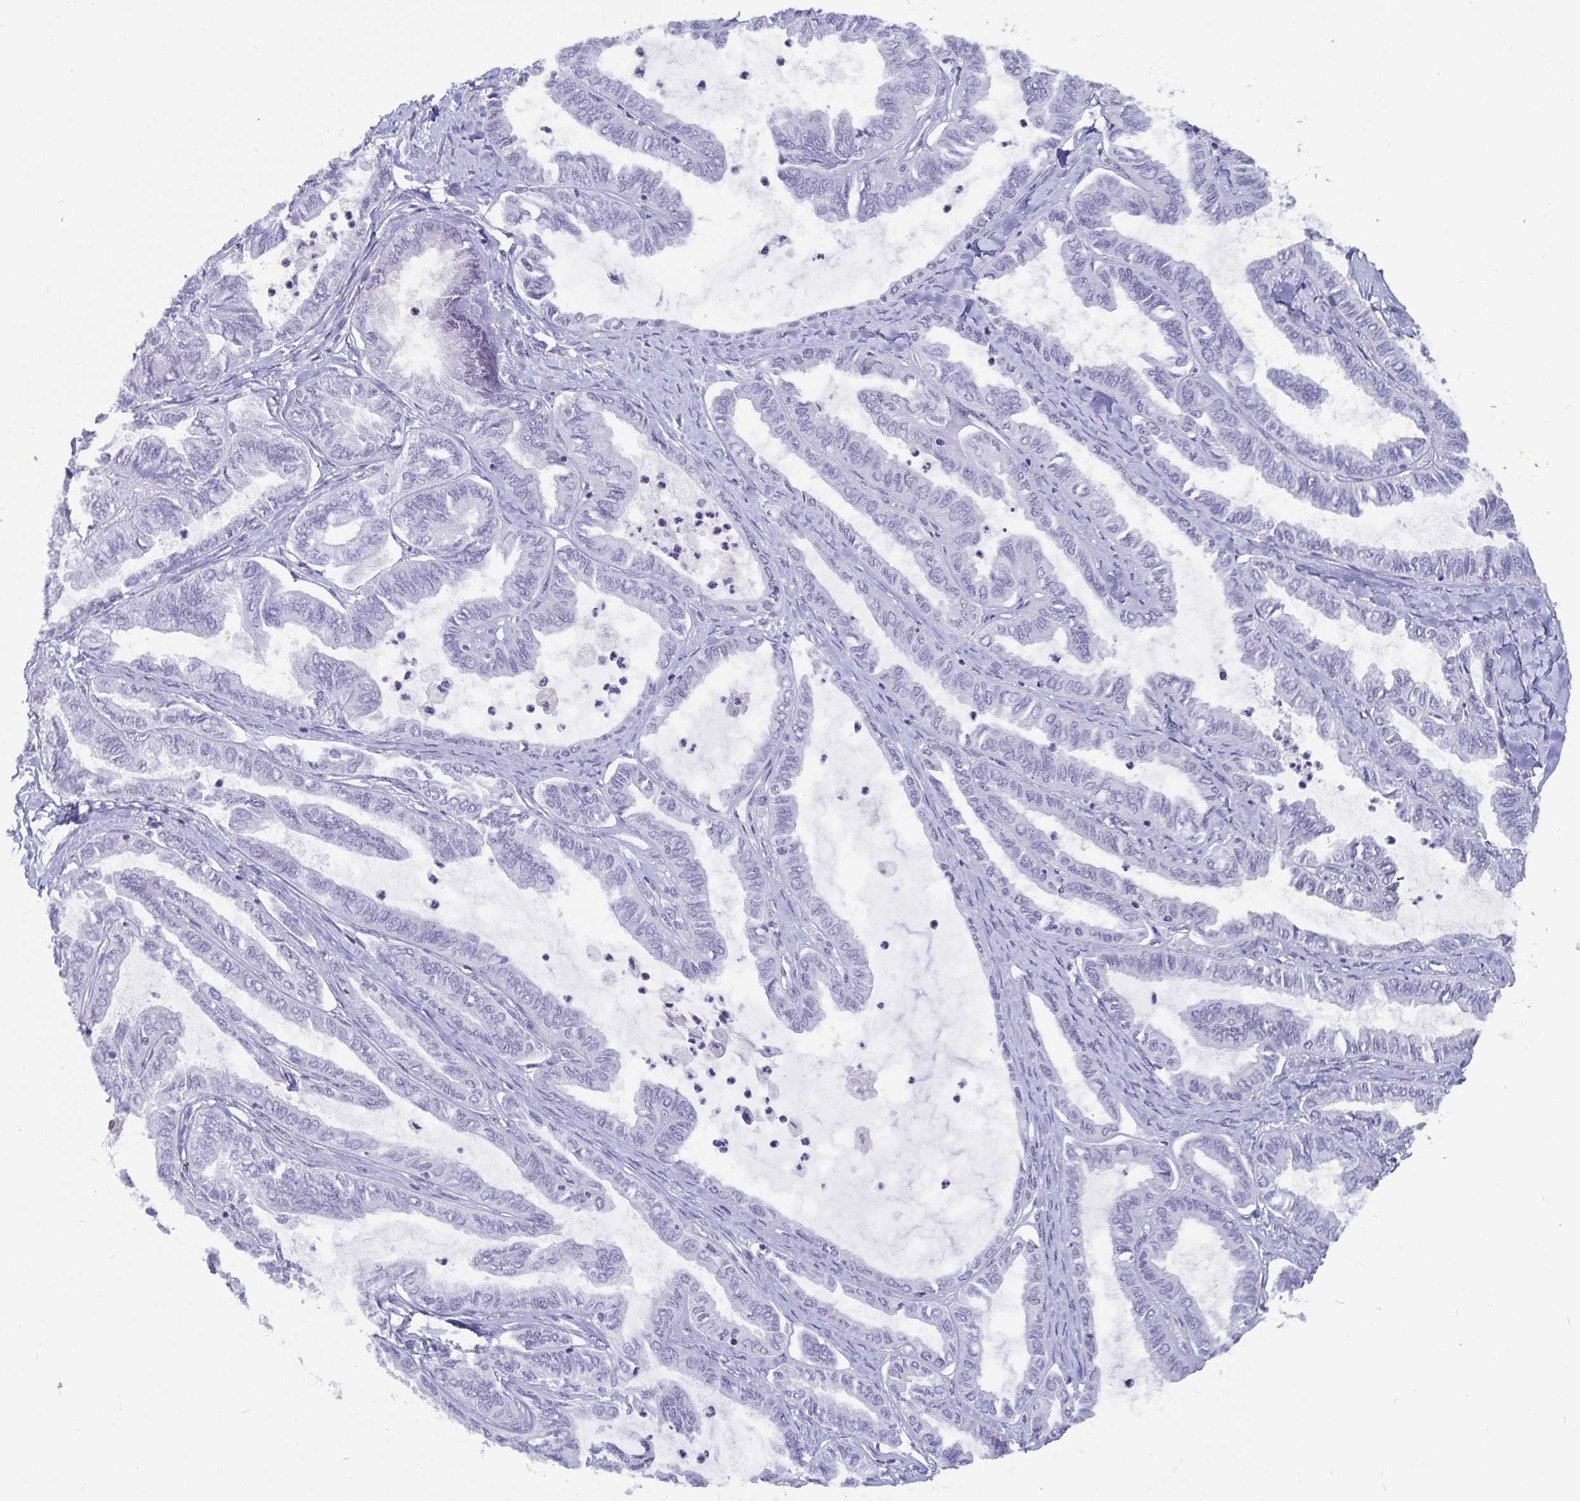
{"staining": {"intensity": "negative", "quantity": "none", "location": "none"}, "tissue": "ovarian cancer", "cell_type": "Tumor cells", "image_type": "cancer", "snomed": [{"axis": "morphology", "description": "Carcinoma, endometroid"}, {"axis": "topography", "description": "Ovary"}], "caption": "Tumor cells are negative for brown protein staining in endometroid carcinoma (ovarian).", "gene": "PBX2", "patient": {"sex": "female", "age": 70}}